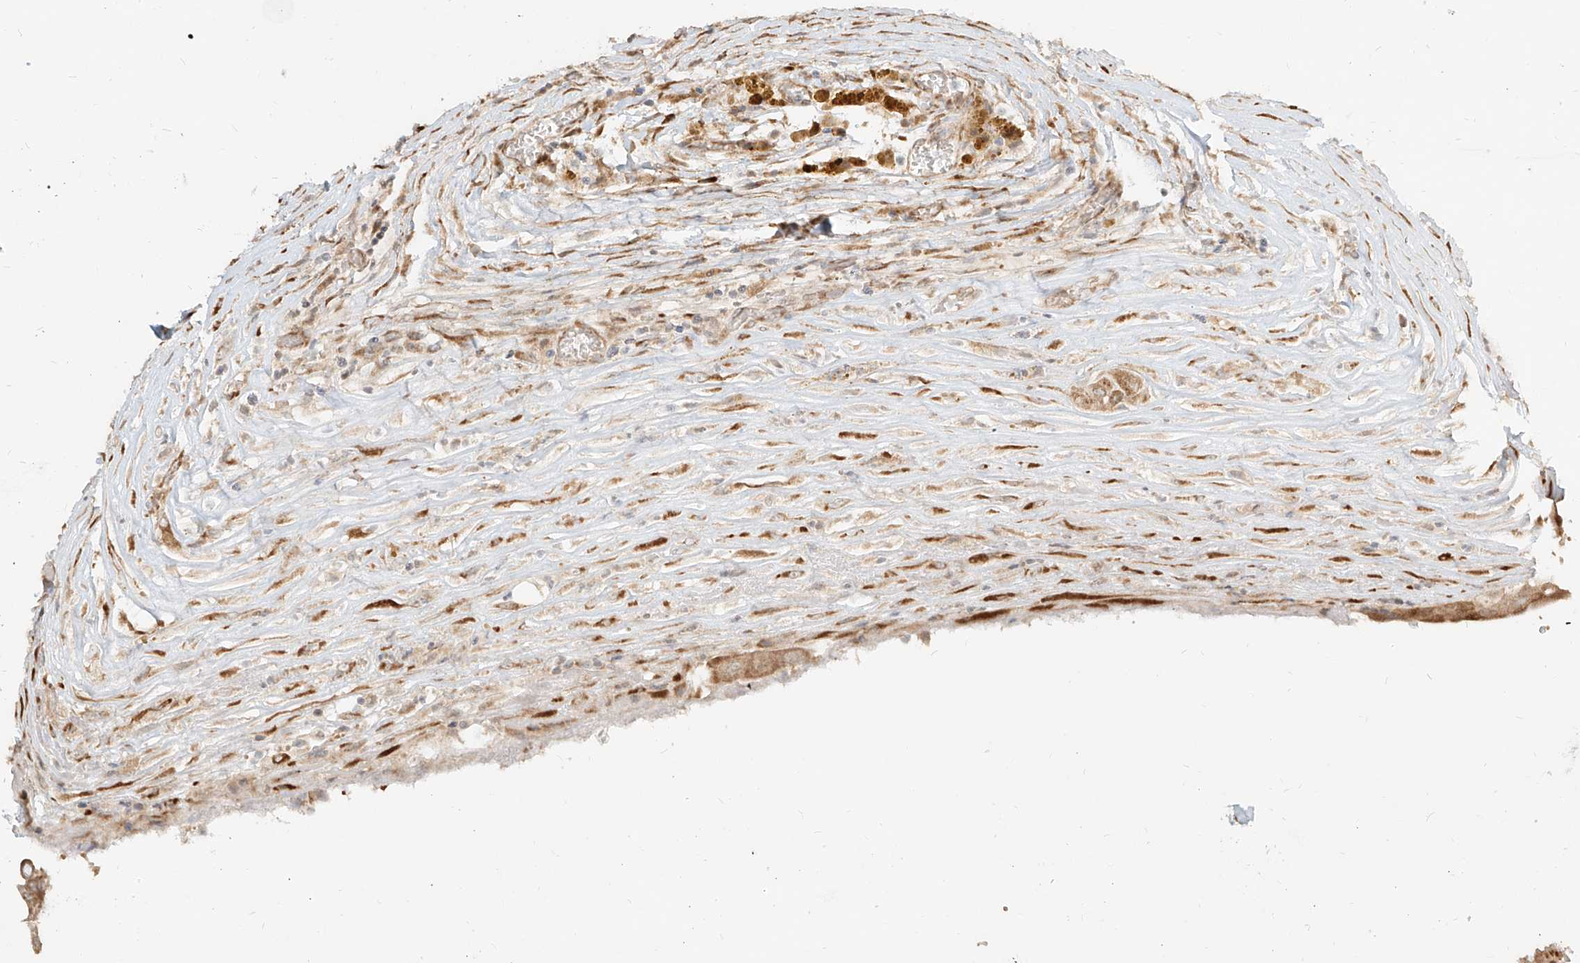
{"staining": {"intensity": "moderate", "quantity": ">75%", "location": "cytoplasmic/membranous"}, "tissue": "thyroid cancer", "cell_type": "Tumor cells", "image_type": "cancer", "snomed": [{"axis": "morphology", "description": "Papillary adenocarcinoma, NOS"}, {"axis": "topography", "description": "Thyroid gland"}], "caption": "This histopathology image displays immunohistochemistry (IHC) staining of papillary adenocarcinoma (thyroid), with medium moderate cytoplasmic/membranous staining in approximately >75% of tumor cells.", "gene": "UBE2K", "patient": {"sex": "male", "age": 77}}